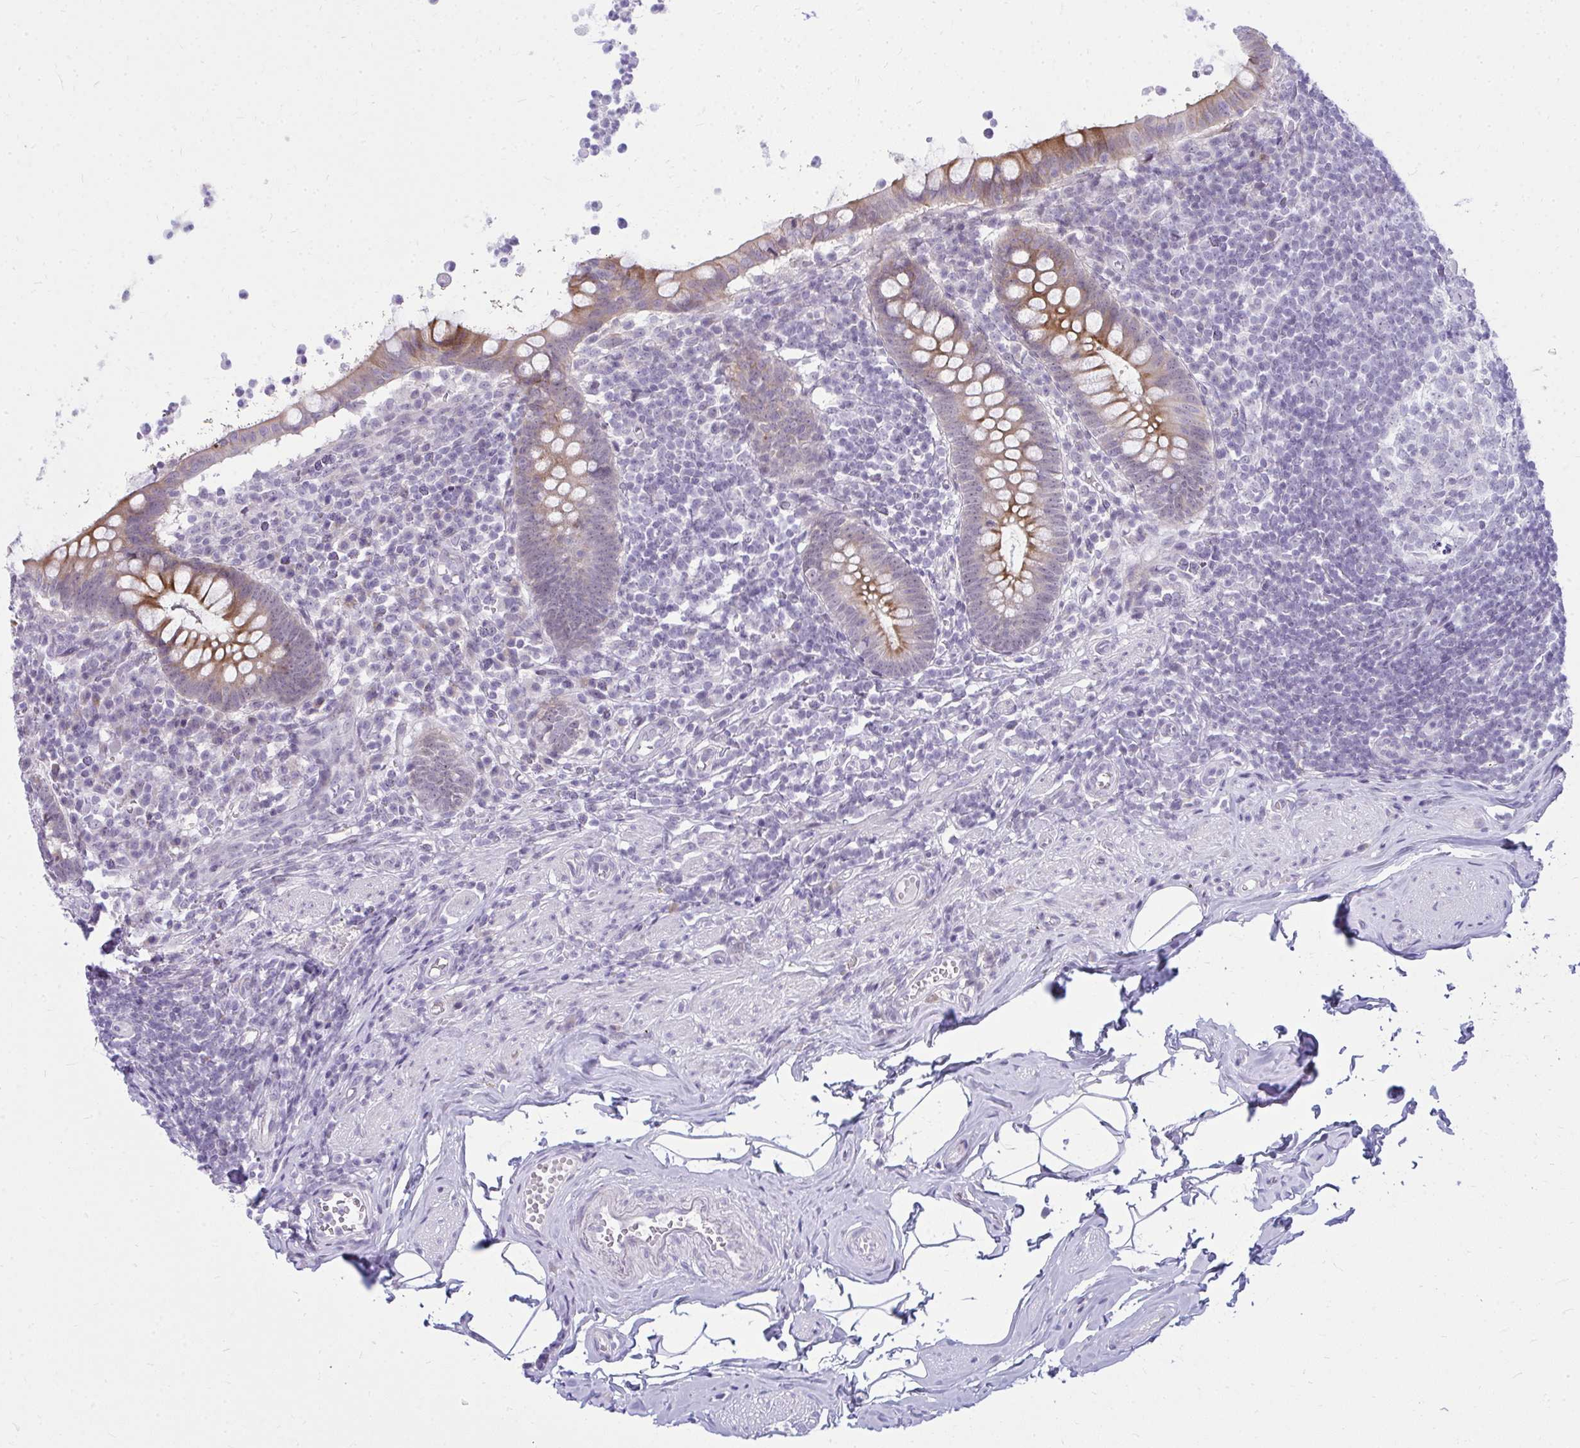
{"staining": {"intensity": "moderate", "quantity": ">75%", "location": "cytoplasmic/membranous"}, "tissue": "appendix", "cell_type": "Glandular cells", "image_type": "normal", "snomed": [{"axis": "morphology", "description": "Normal tissue, NOS"}, {"axis": "topography", "description": "Appendix"}], "caption": "Normal appendix reveals moderate cytoplasmic/membranous expression in approximately >75% of glandular cells.", "gene": "ZSCAN25", "patient": {"sex": "female", "age": 56}}